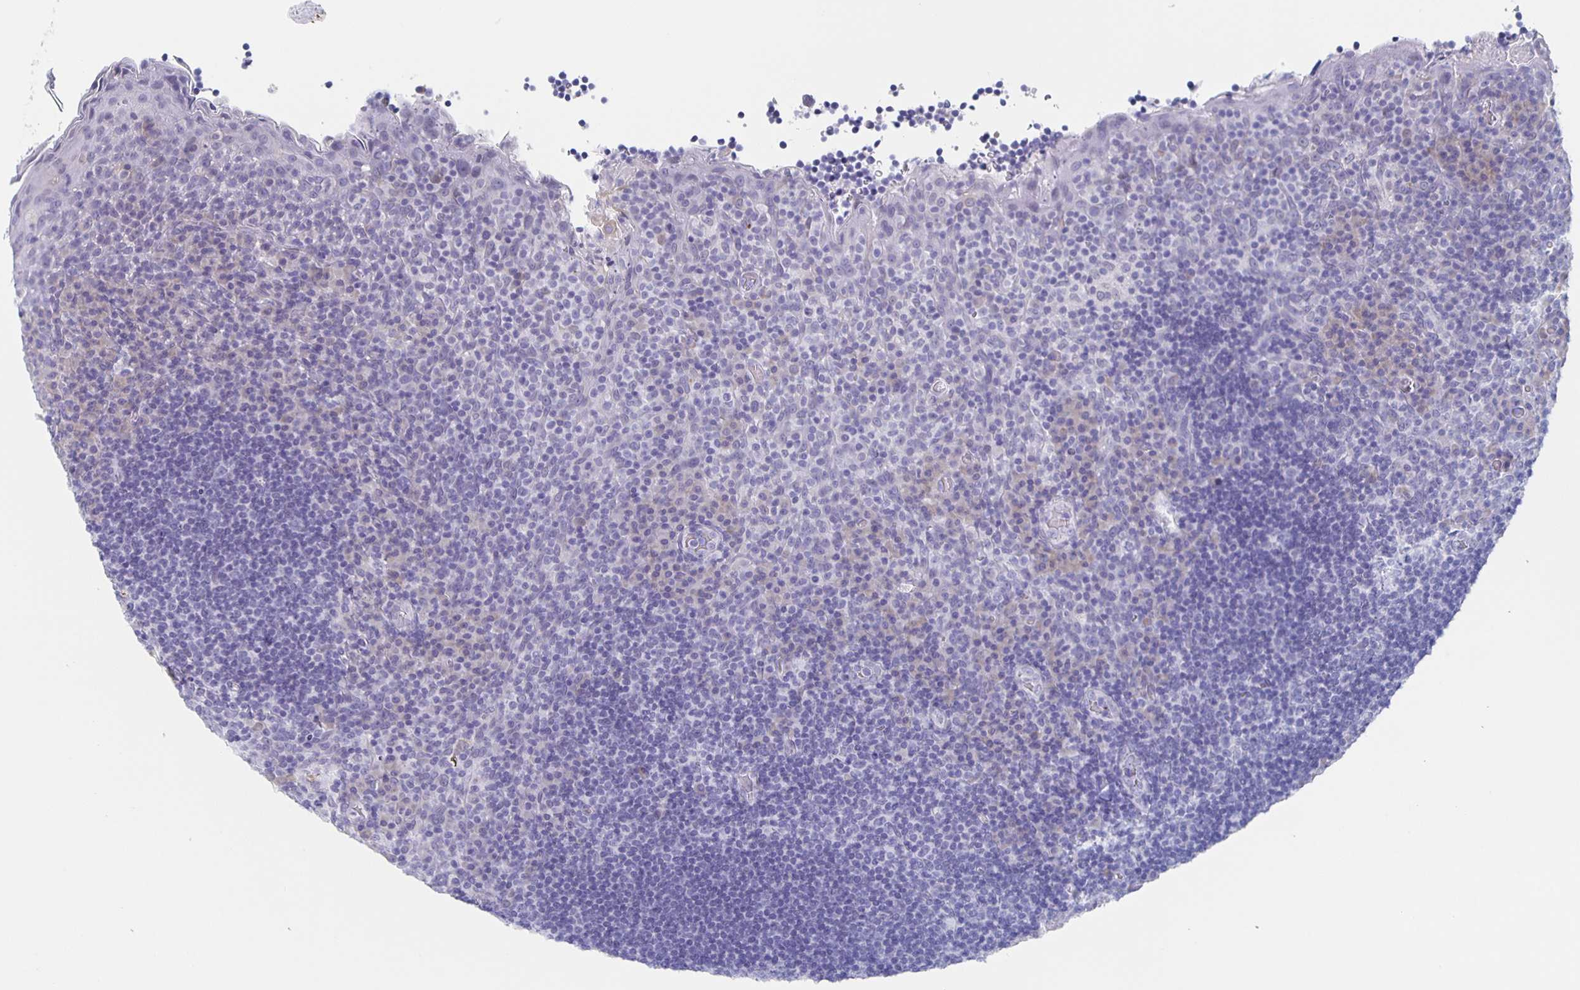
{"staining": {"intensity": "negative", "quantity": "none", "location": "none"}, "tissue": "tonsil", "cell_type": "Germinal center cells", "image_type": "normal", "snomed": [{"axis": "morphology", "description": "Normal tissue, NOS"}, {"axis": "topography", "description": "Tonsil"}], "caption": "Immunohistochemistry image of benign tonsil stained for a protein (brown), which shows no expression in germinal center cells. Brightfield microscopy of IHC stained with DAB (3,3'-diaminobenzidine) (brown) and hematoxylin (blue), captured at high magnification.", "gene": "CCDC17", "patient": {"sex": "male", "age": 17}}